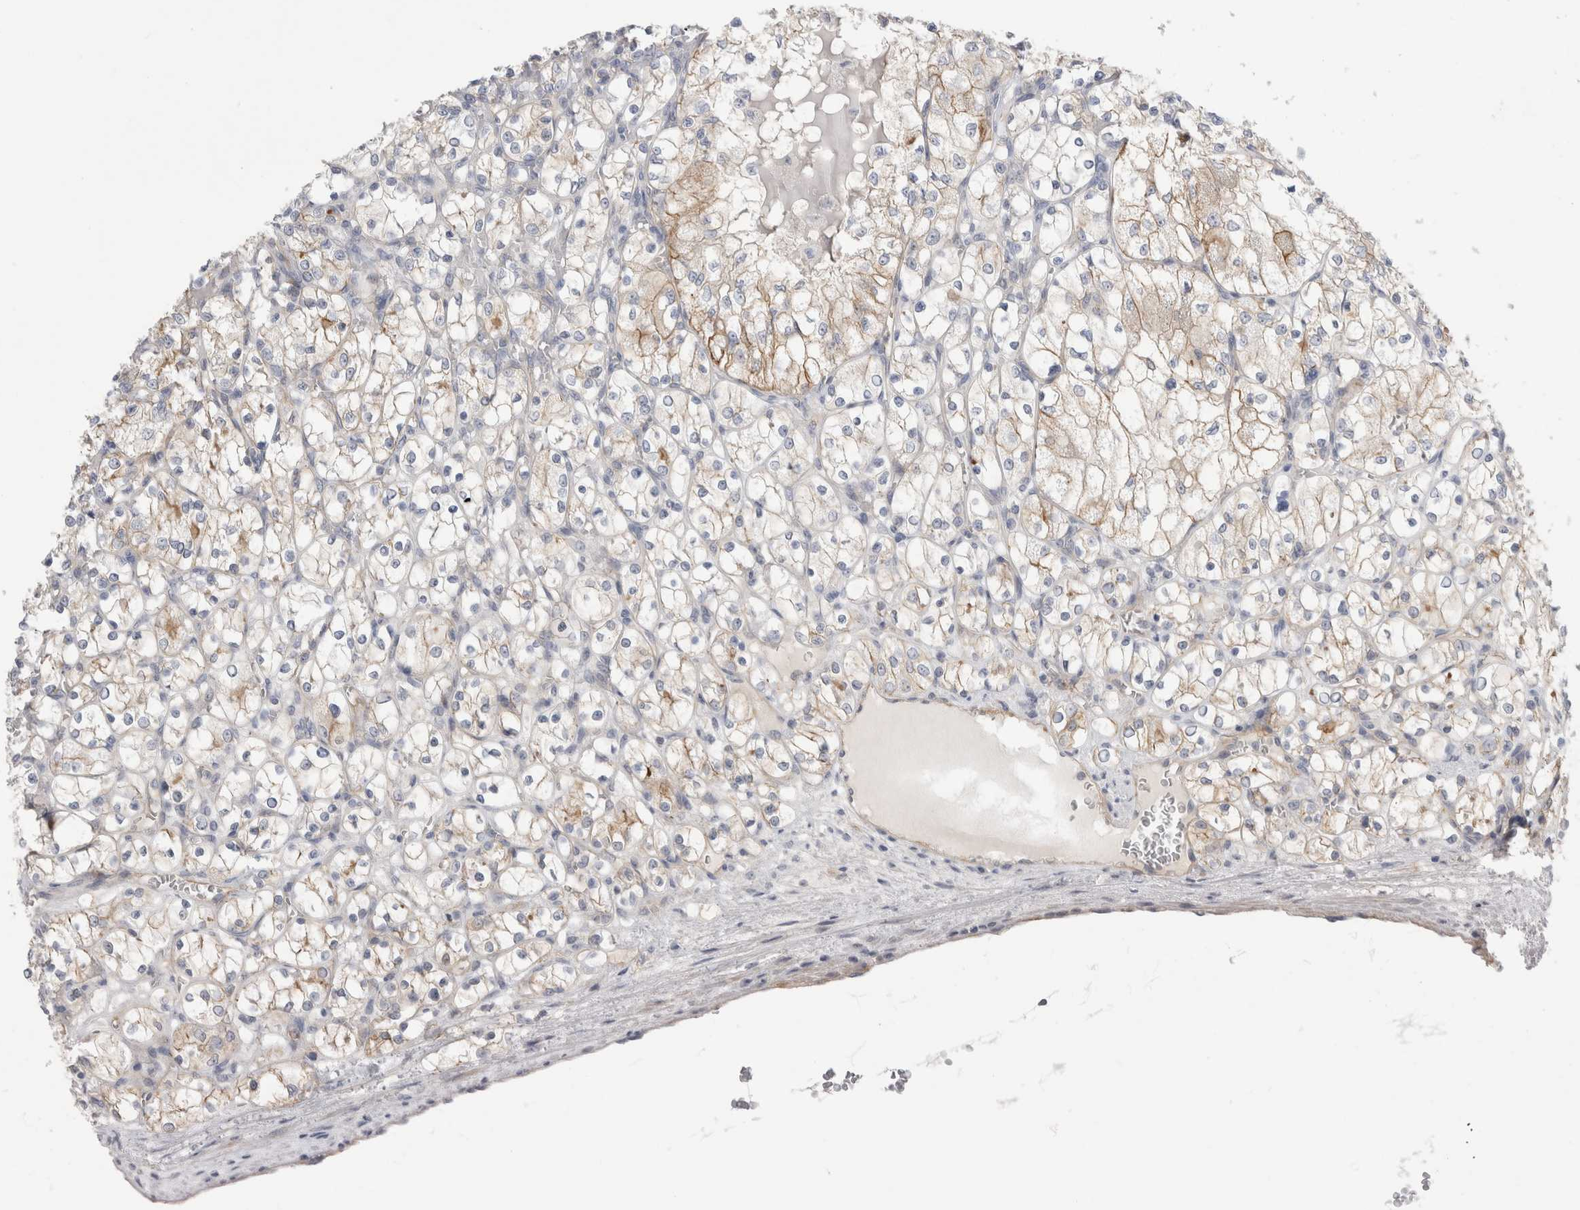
{"staining": {"intensity": "weak", "quantity": ">75%", "location": "cytoplasmic/membranous"}, "tissue": "renal cancer", "cell_type": "Tumor cells", "image_type": "cancer", "snomed": [{"axis": "morphology", "description": "Adenocarcinoma, NOS"}, {"axis": "topography", "description": "Kidney"}], "caption": "Protein expression analysis of human adenocarcinoma (renal) reveals weak cytoplasmic/membranous positivity in approximately >75% of tumor cells. (DAB = brown stain, brightfield microscopy at high magnification).", "gene": "VANGL1", "patient": {"sex": "female", "age": 69}}